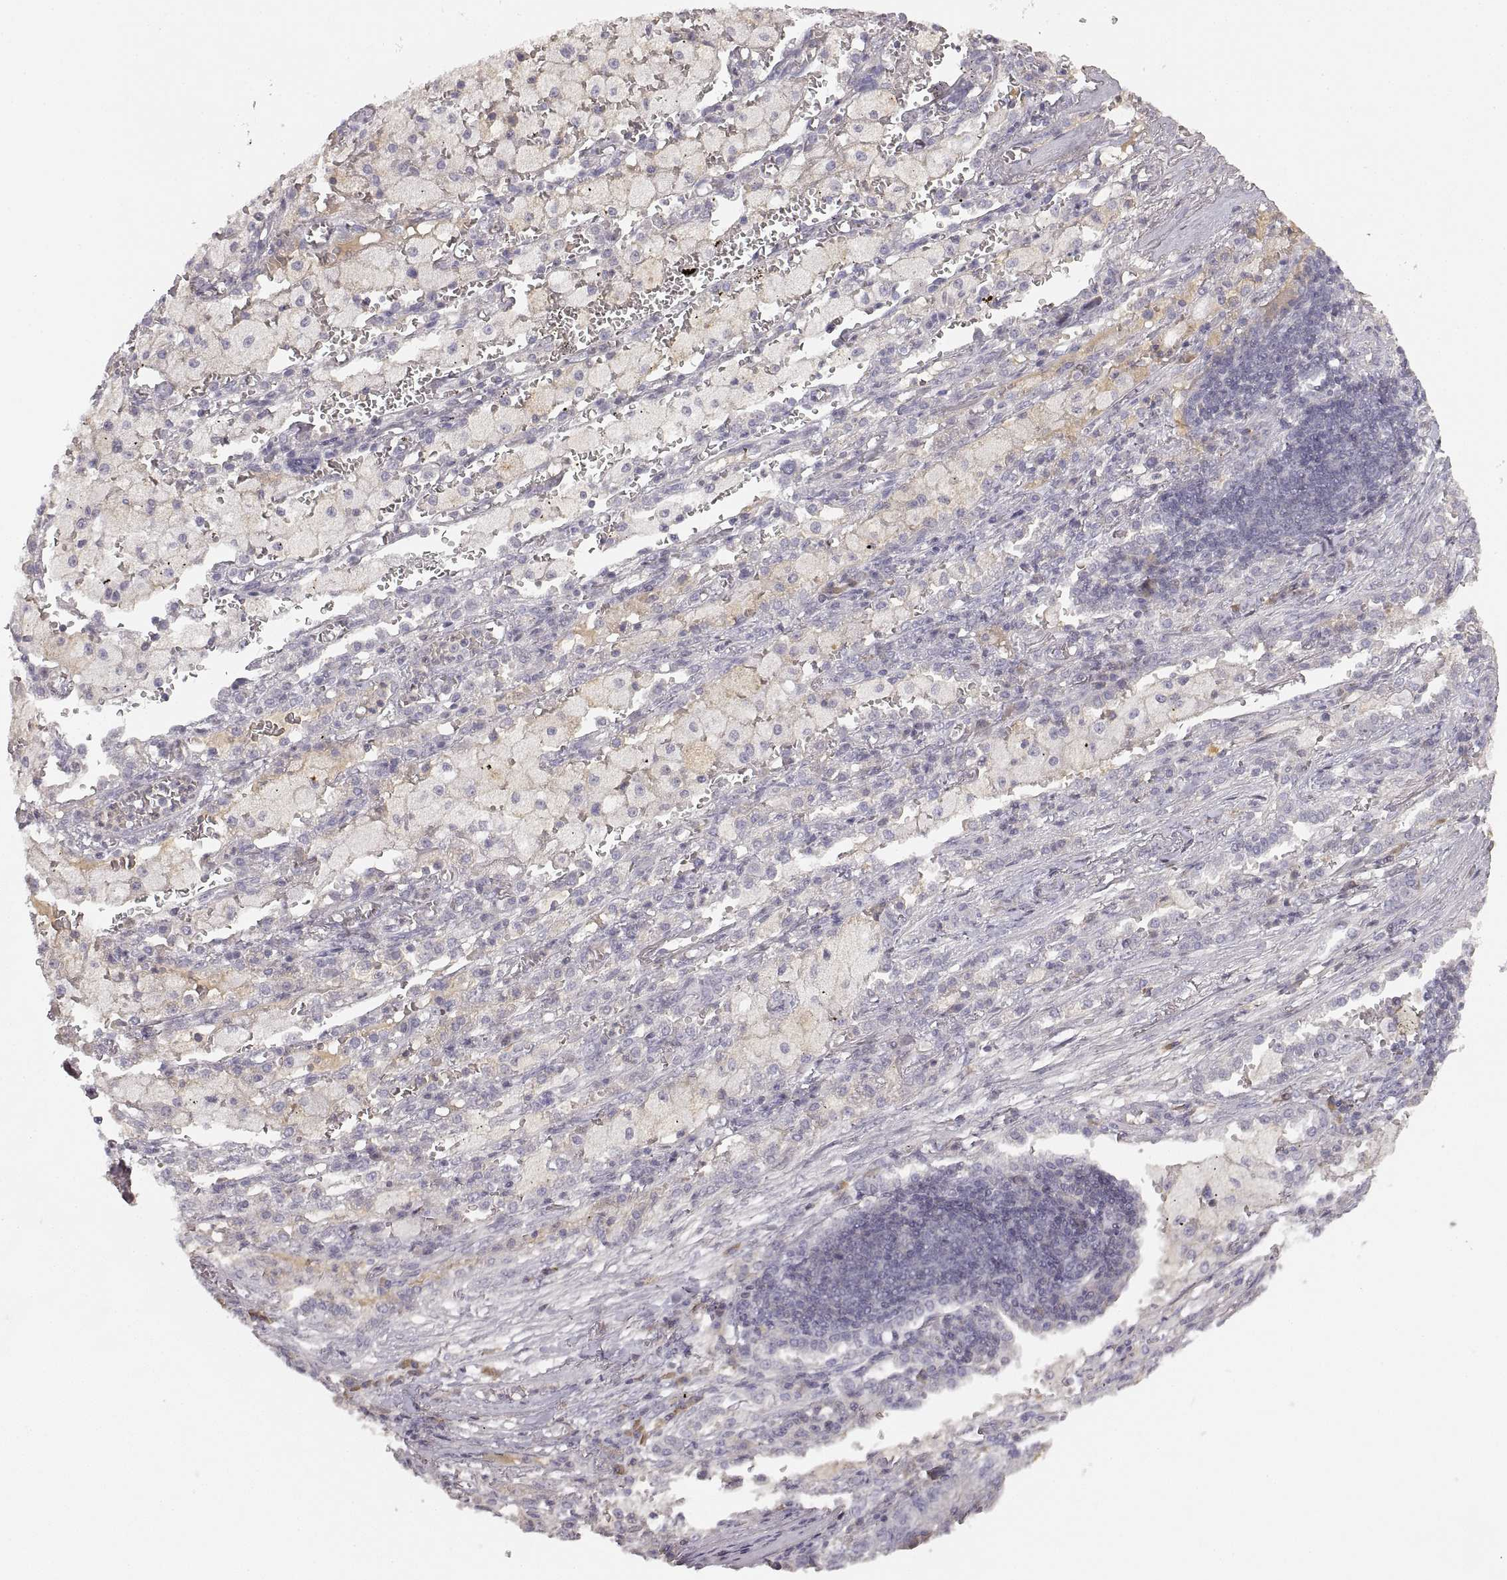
{"staining": {"intensity": "negative", "quantity": "none", "location": "none"}, "tissue": "lung cancer", "cell_type": "Tumor cells", "image_type": "cancer", "snomed": [{"axis": "morphology", "description": "Adenocarcinoma, NOS"}, {"axis": "topography", "description": "Lung"}], "caption": "High magnification brightfield microscopy of adenocarcinoma (lung) stained with DAB (brown) and counterstained with hematoxylin (blue): tumor cells show no significant staining.", "gene": "RUNDC3A", "patient": {"sex": "male", "age": 57}}